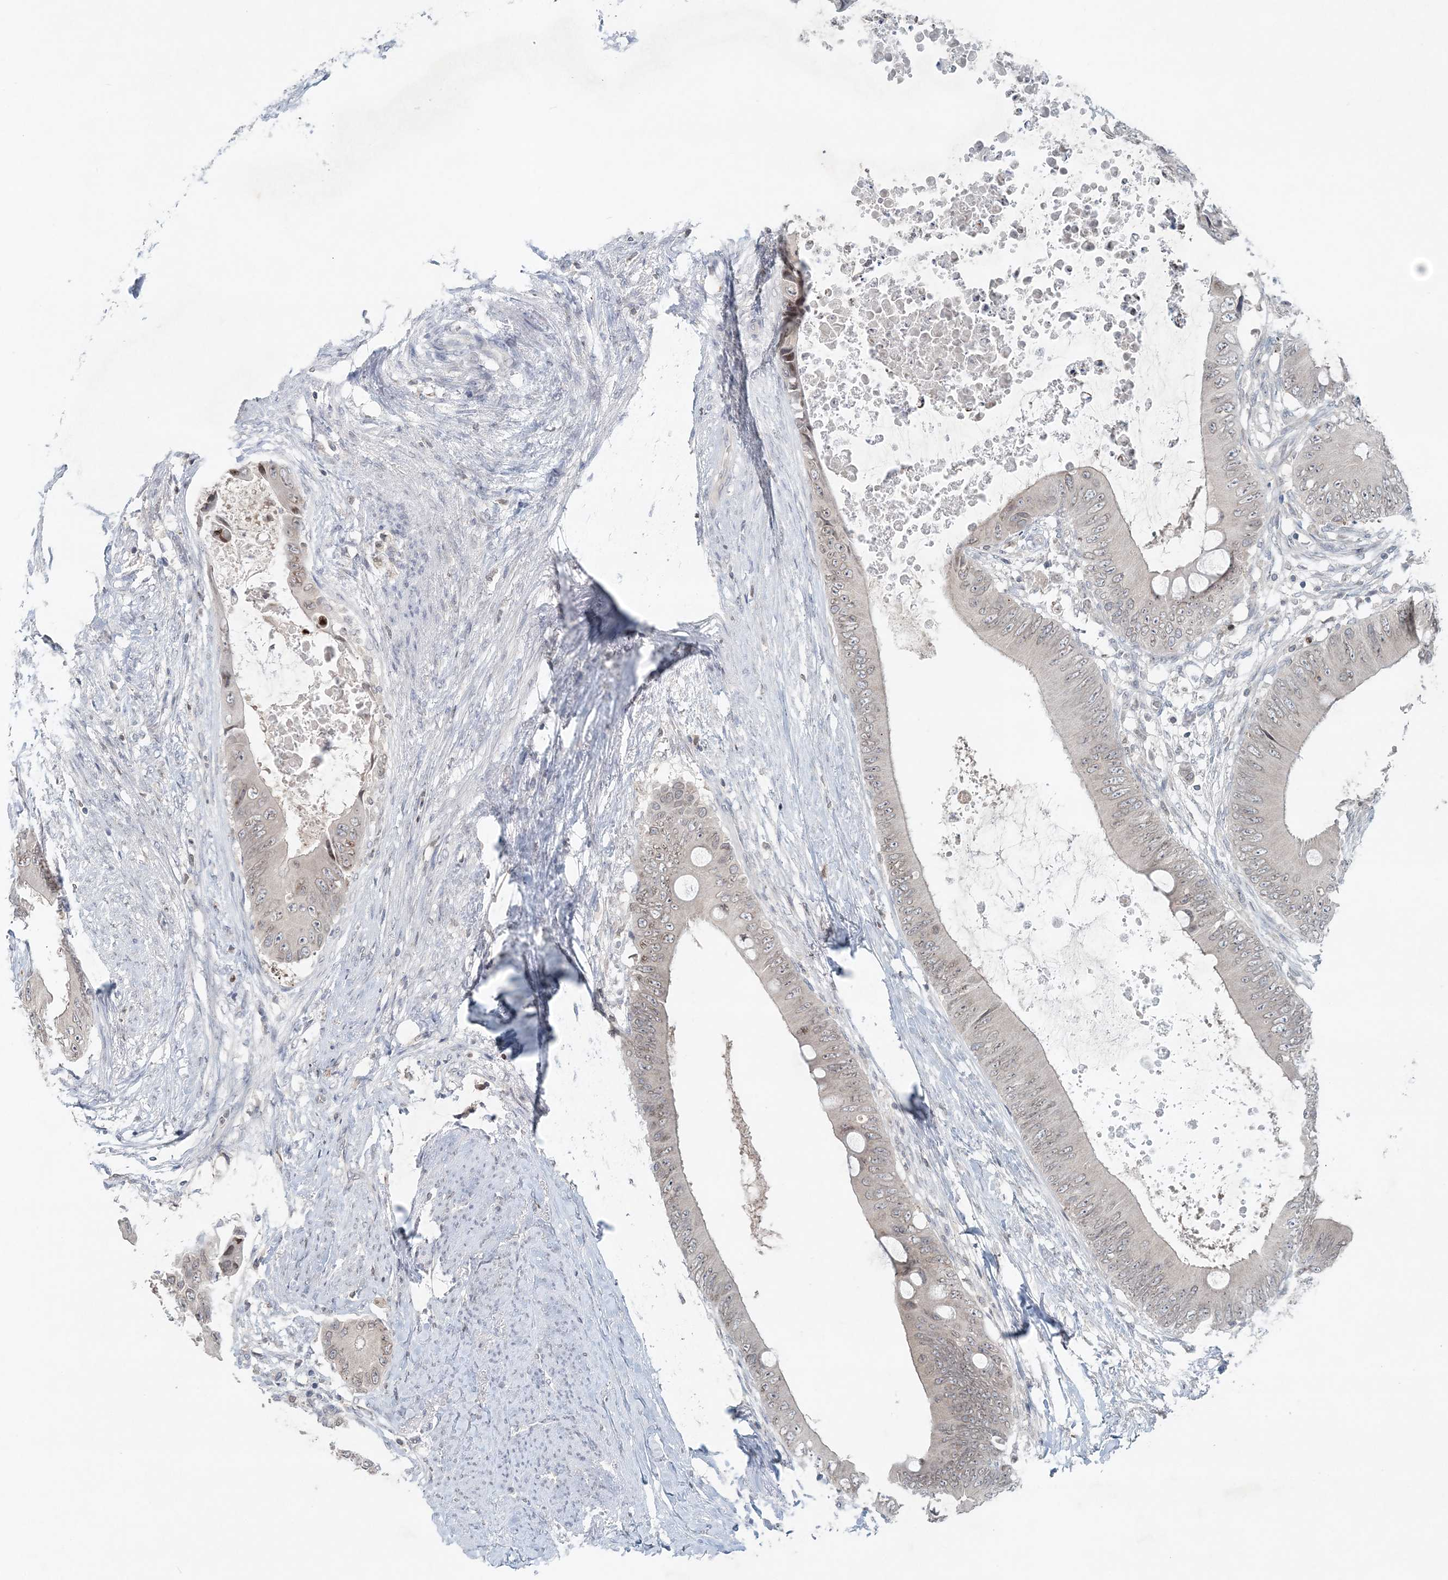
{"staining": {"intensity": "negative", "quantity": "none", "location": "none"}, "tissue": "colorectal cancer", "cell_type": "Tumor cells", "image_type": "cancer", "snomed": [{"axis": "morphology", "description": "Normal tissue, NOS"}, {"axis": "morphology", "description": "Adenocarcinoma, NOS"}, {"axis": "topography", "description": "Rectum"}, {"axis": "topography", "description": "Peripheral nerve tissue"}], "caption": "A photomicrograph of colorectal adenocarcinoma stained for a protein reveals no brown staining in tumor cells.", "gene": "NUP54", "patient": {"sex": "female", "age": 77}}